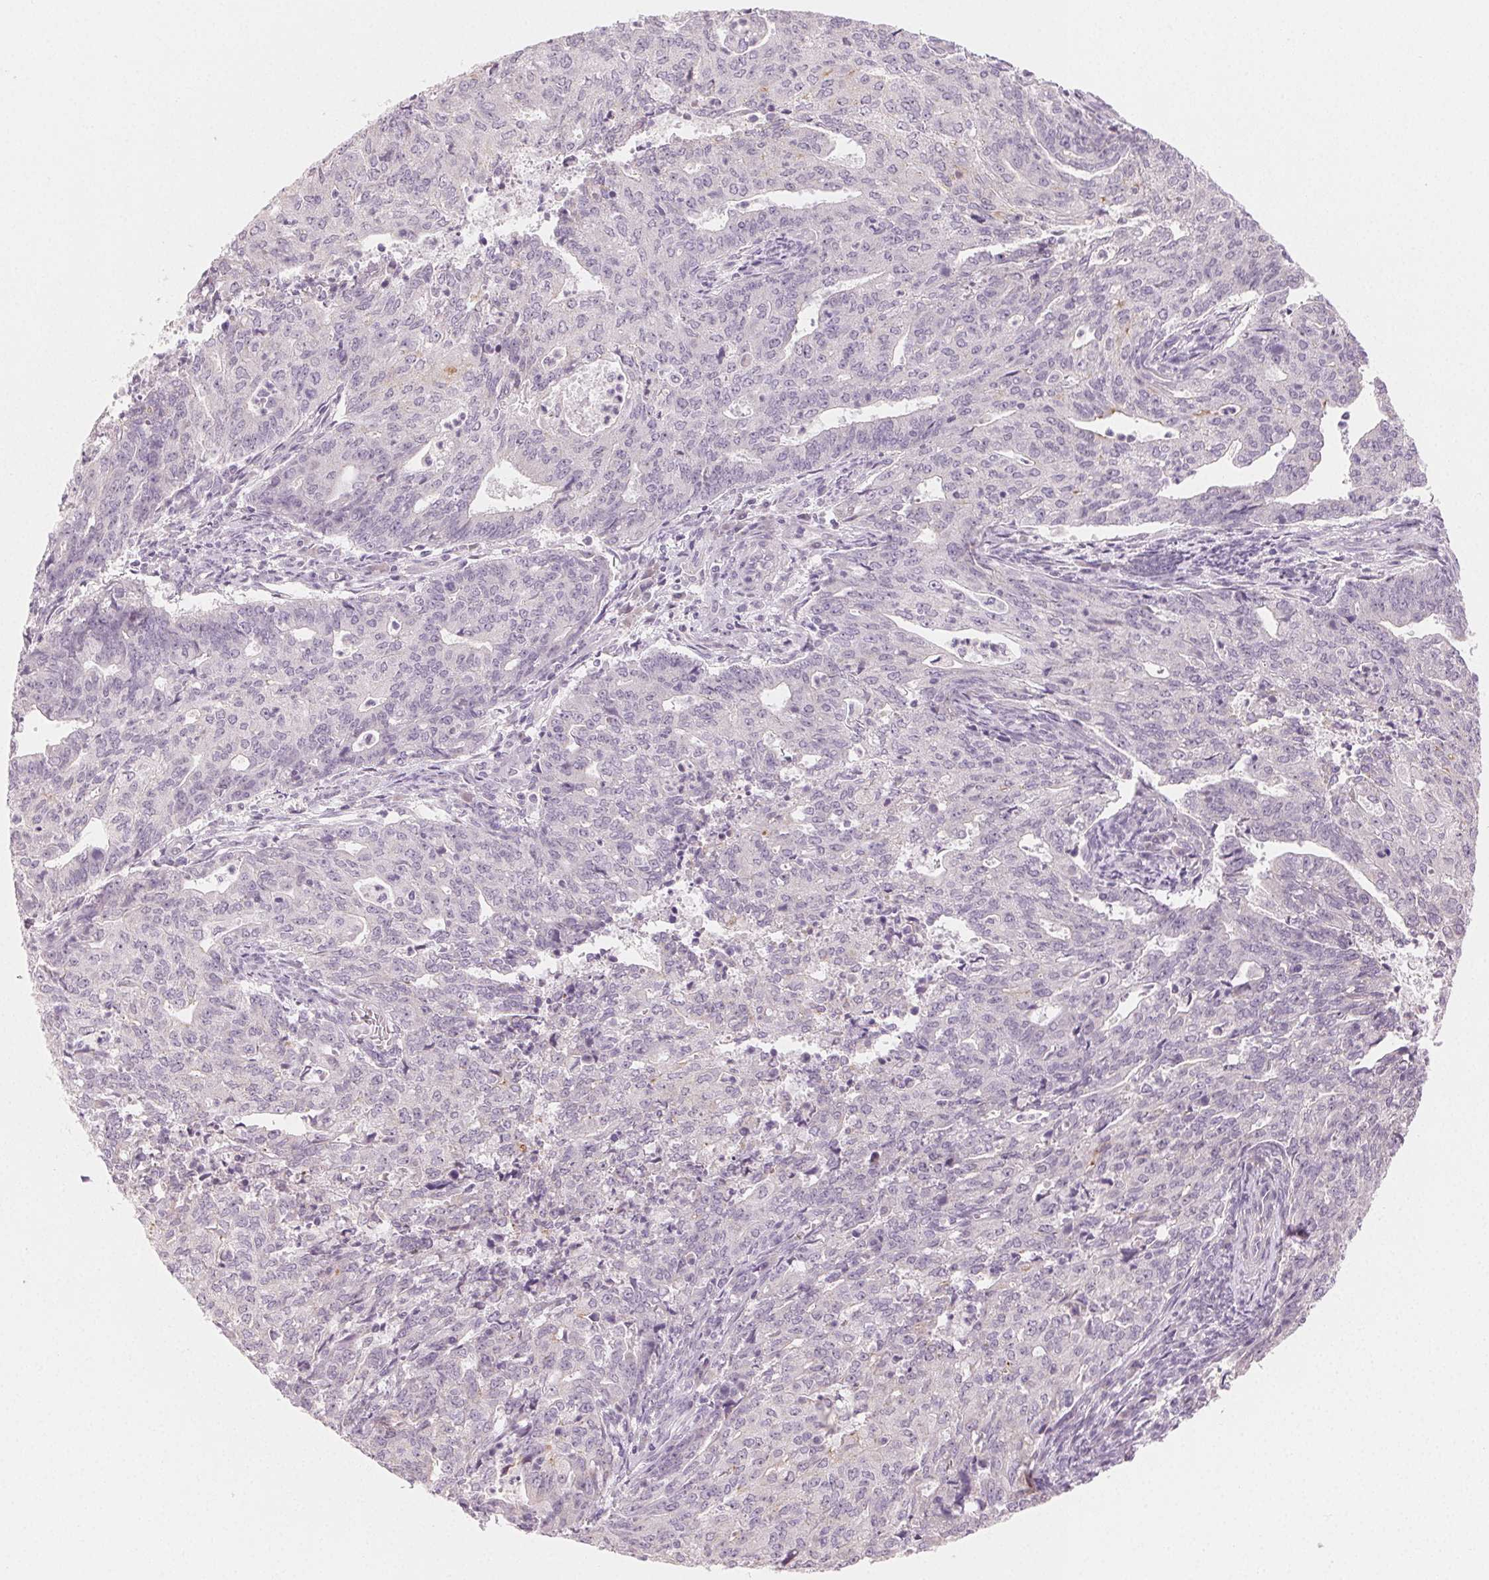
{"staining": {"intensity": "negative", "quantity": "none", "location": "none"}, "tissue": "endometrial cancer", "cell_type": "Tumor cells", "image_type": "cancer", "snomed": [{"axis": "morphology", "description": "Adenocarcinoma, NOS"}, {"axis": "topography", "description": "Endometrium"}], "caption": "A photomicrograph of adenocarcinoma (endometrial) stained for a protein displays no brown staining in tumor cells.", "gene": "MYBL1", "patient": {"sex": "female", "age": 82}}